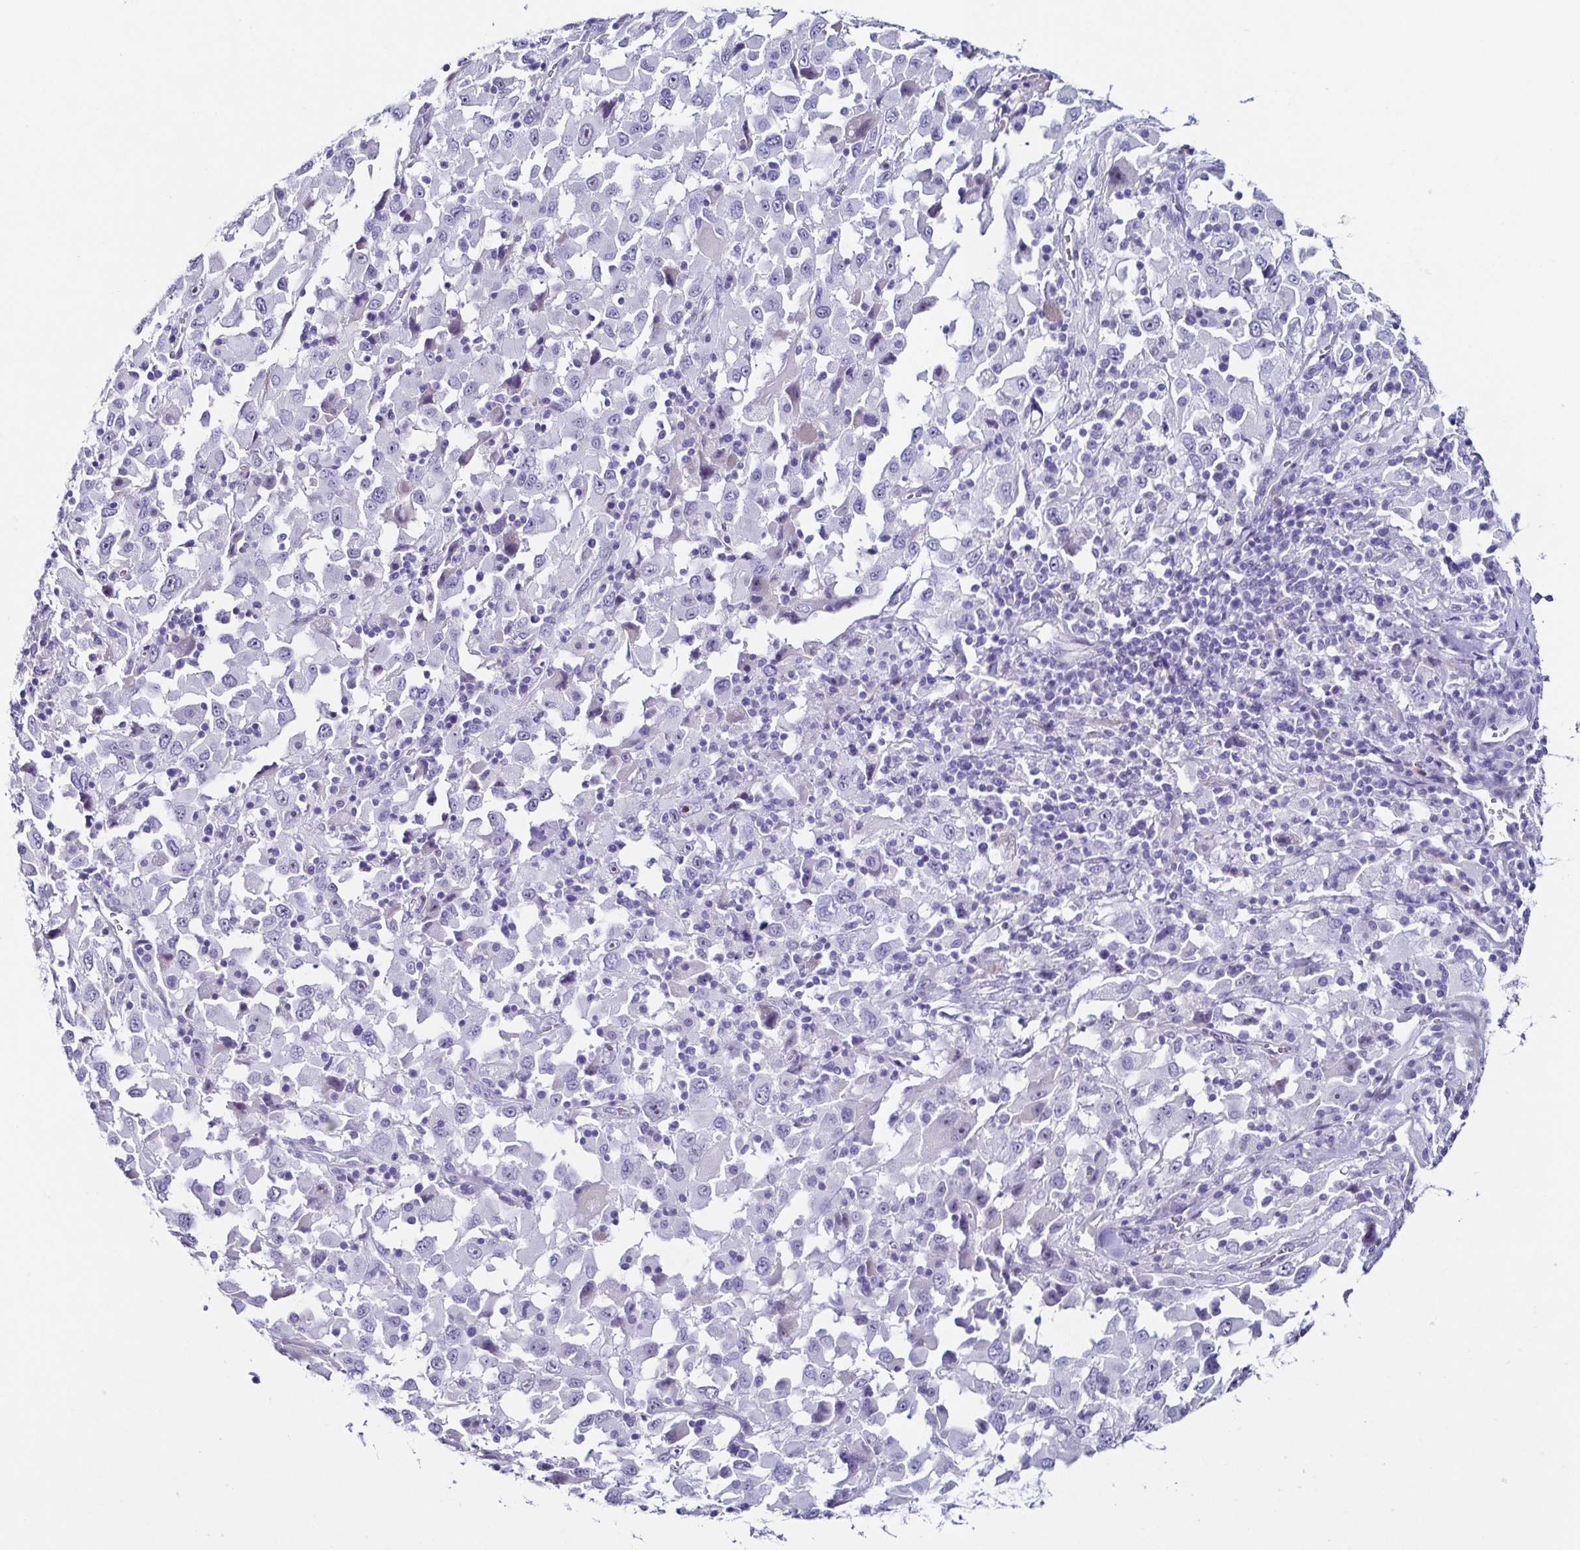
{"staining": {"intensity": "negative", "quantity": "none", "location": "none"}, "tissue": "melanoma", "cell_type": "Tumor cells", "image_type": "cancer", "snomed": [{"axis": "morphology", "description": "Malignant melanoma, Metastatic site"}, {"axis": "topography", "description": "Soft tissue"}], "caption": "There is no significant expression in tumor cells of malignant melanoma (metastatic site).", "gene": "TNNT2", "patient": {"sex": "male", "age": 50}}